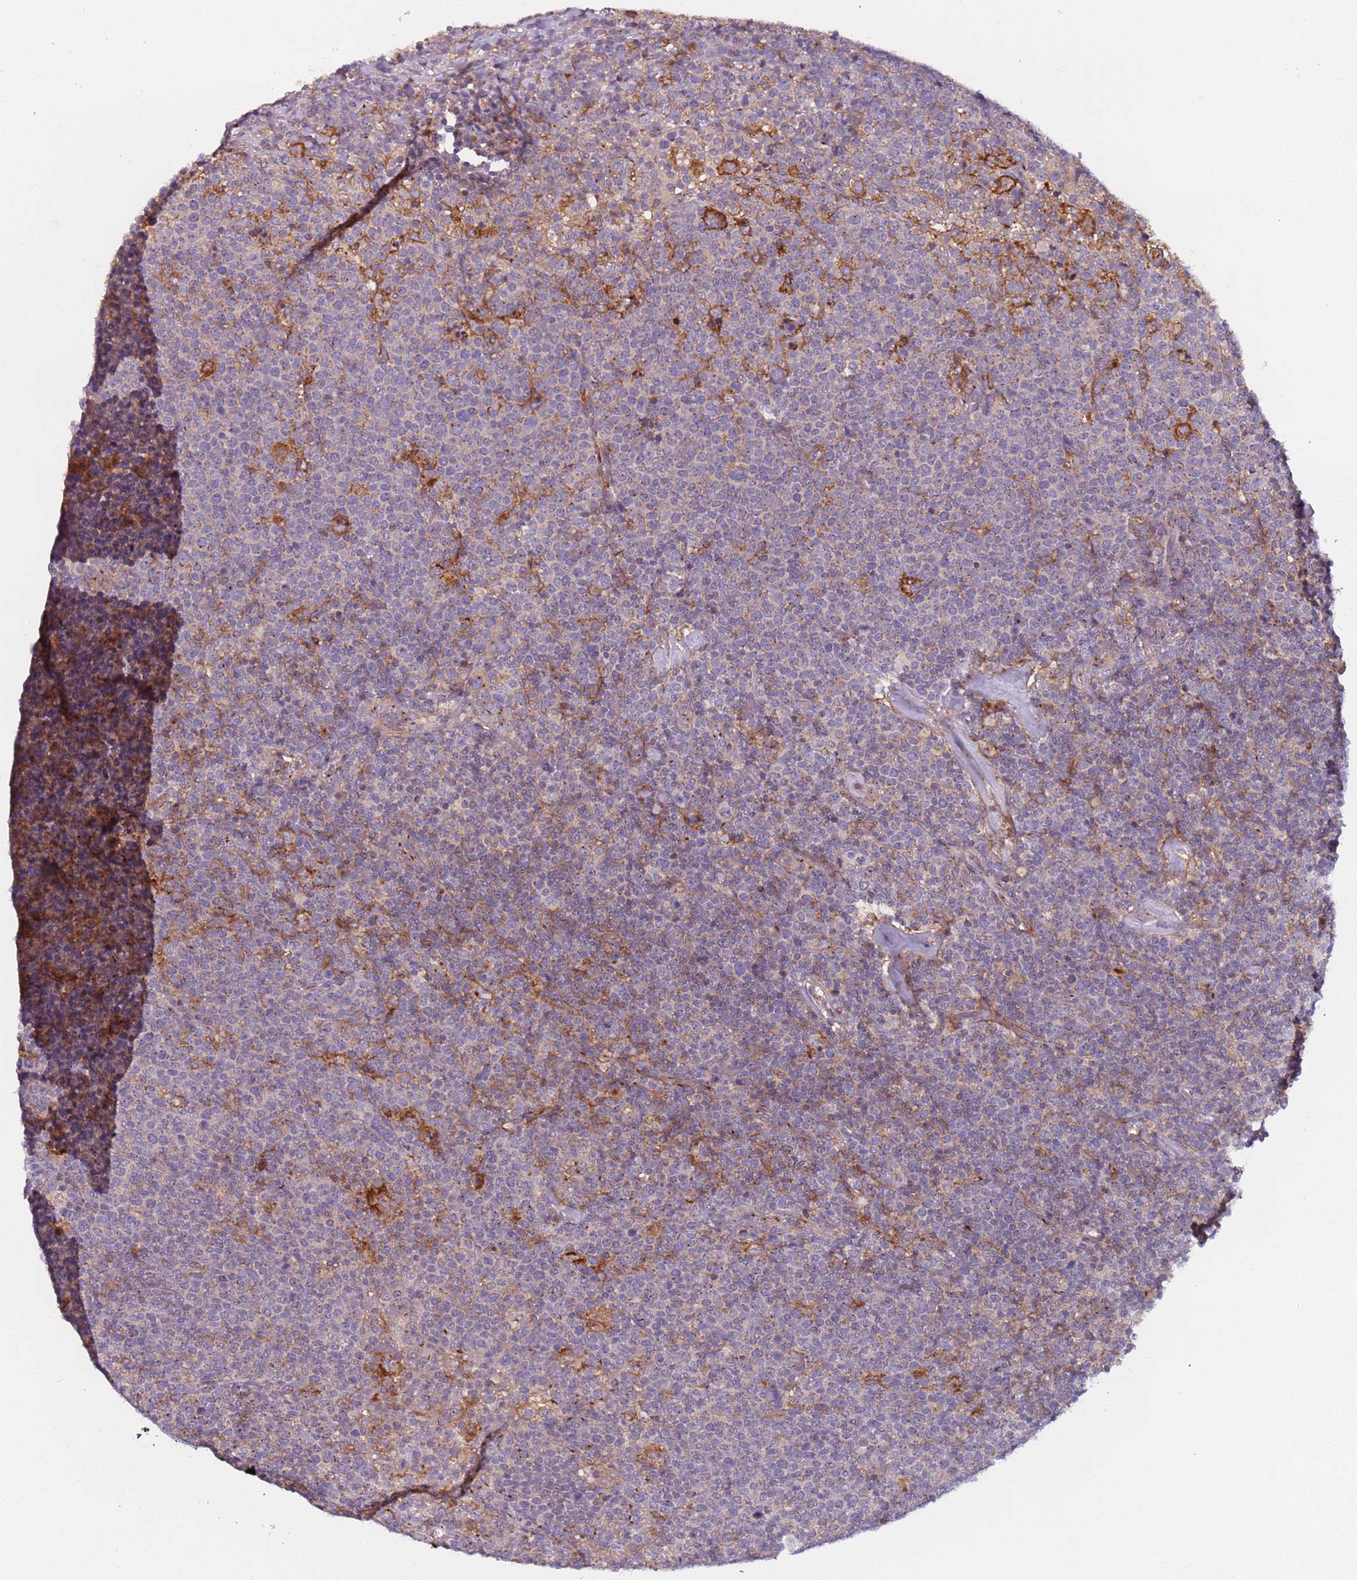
{"staining": {"intensity": "negative", "quantity": "none", "location": "none"}, "tissue": "lymphoma", "cell_type": "Tumor cells", "image_type": "cancer", "snomed": [{"axis": "morphology", "description": "Malignant lymphoma, non-Hodgkin's type, High grade"}, {"axis": "topography", "description": "Lymph node"}], "caption": "The image displays no staining of tumor cells in lymphoma. Brightfield microscopy of immunohistochemistry (IHC) stained with DAB (brown) and hematoxylin (blue), captured at high magnification.", "gene": "AKTIP", "patient": {"sex": "male", "age": 61}}